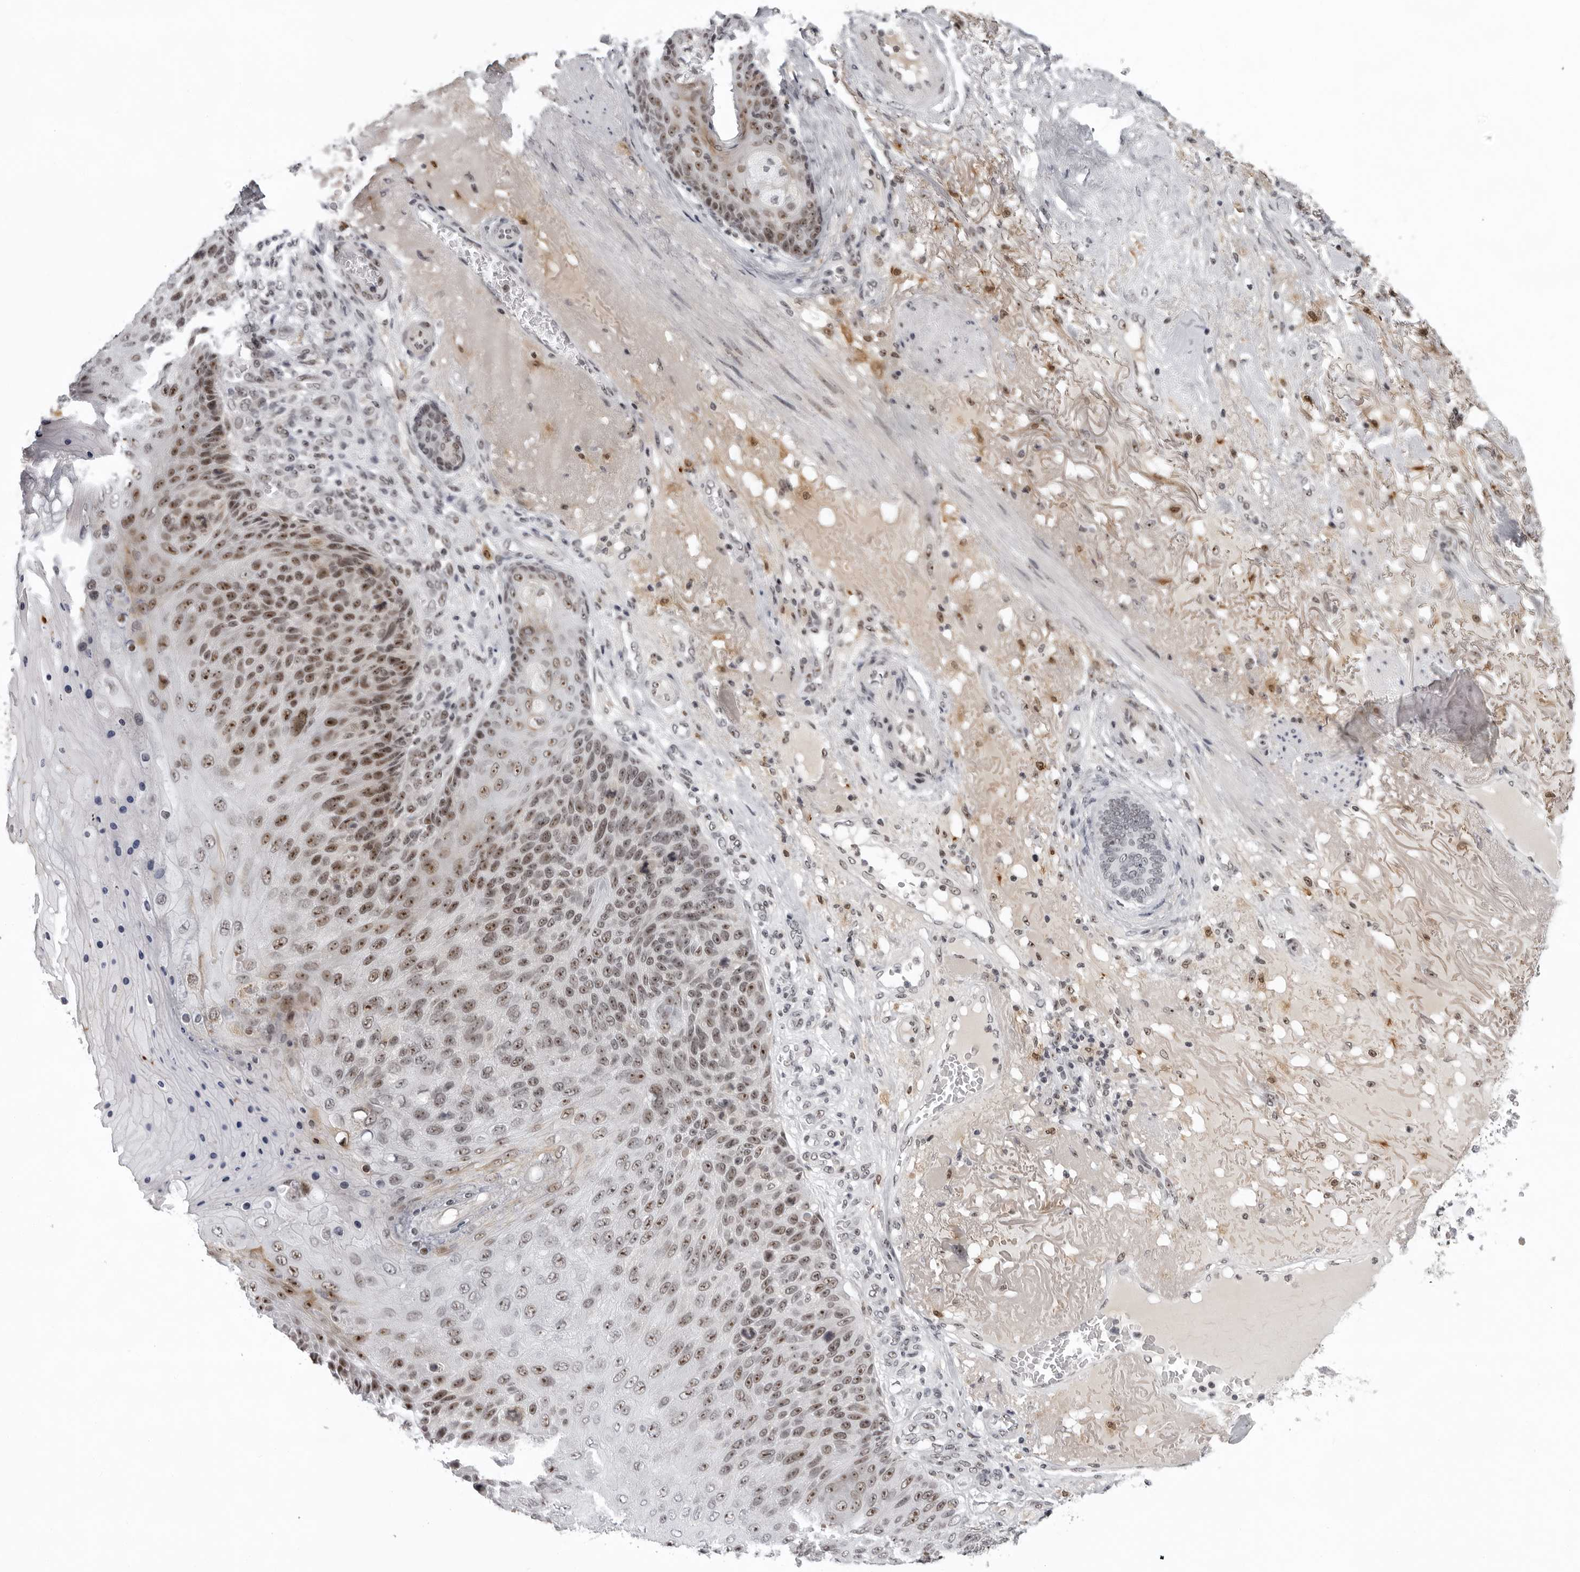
{"staining": {"intensity": "strong", "quantity": ">75%", "location": "nuclear"}, "tissue": "skin cancer", "cell_type": "Tumor cells", "image_type": "cancer", "snomed": [{"axis": "morphology", "description": "Squamous cell carcinoma, NOS"}, {"axis": "topography", "description": "Skin"}], "caption": "DAB immunohistochemical staining of skin squamous cell carcinoma shows strong nuclear protein expression in about >75% of tumor cells. The staining was performed using DAB (3,3'-diaminobenzidine) to visualize the protein expression in brown, while the nuclei were stained in blue with hematoxylin (Magnification: 20x).", "gene": "EXOSC10", "patient": {"sex": "female", "age": 88}}